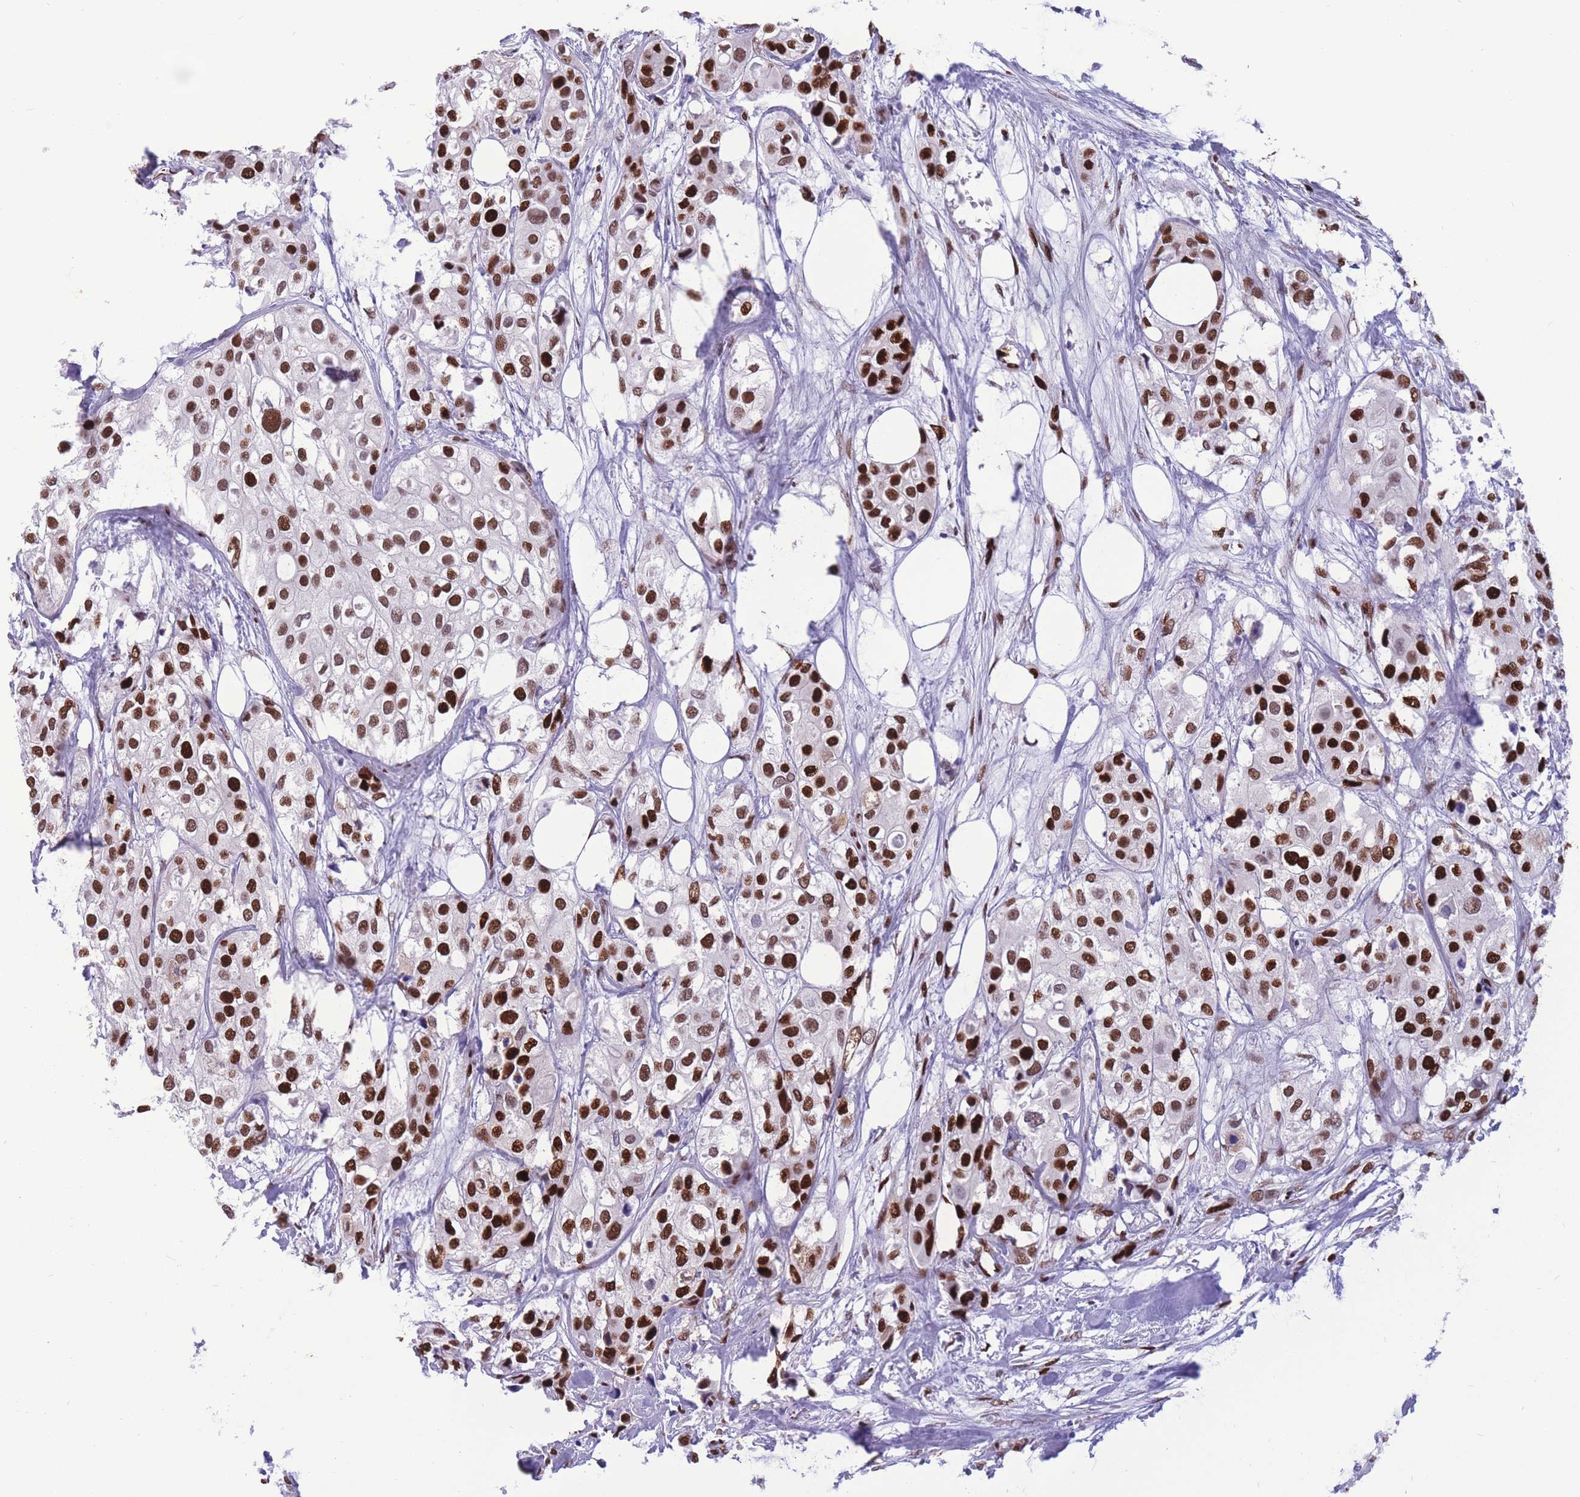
{"staining": {"intensity": "strong", "quantity": ">75%", "location": "nuclear"}, "tissue": "urothelial cancer", "cell_type": "Tumor cells", "image_type": "cancer", "snomed": [{"axis": "morphology", "description": "Urothelial carcinoma, High grade"}, {"axis": "topography", "description": "Urinary bladder"}], "caption": "The image exhibits immunohistochemical staining of high-grade urothelial carcinoma. There is strong nuclear expression is present in about >75% of tumor cells.", "gene": "NASP", "patient": {"sex": "male", "age": 64}}